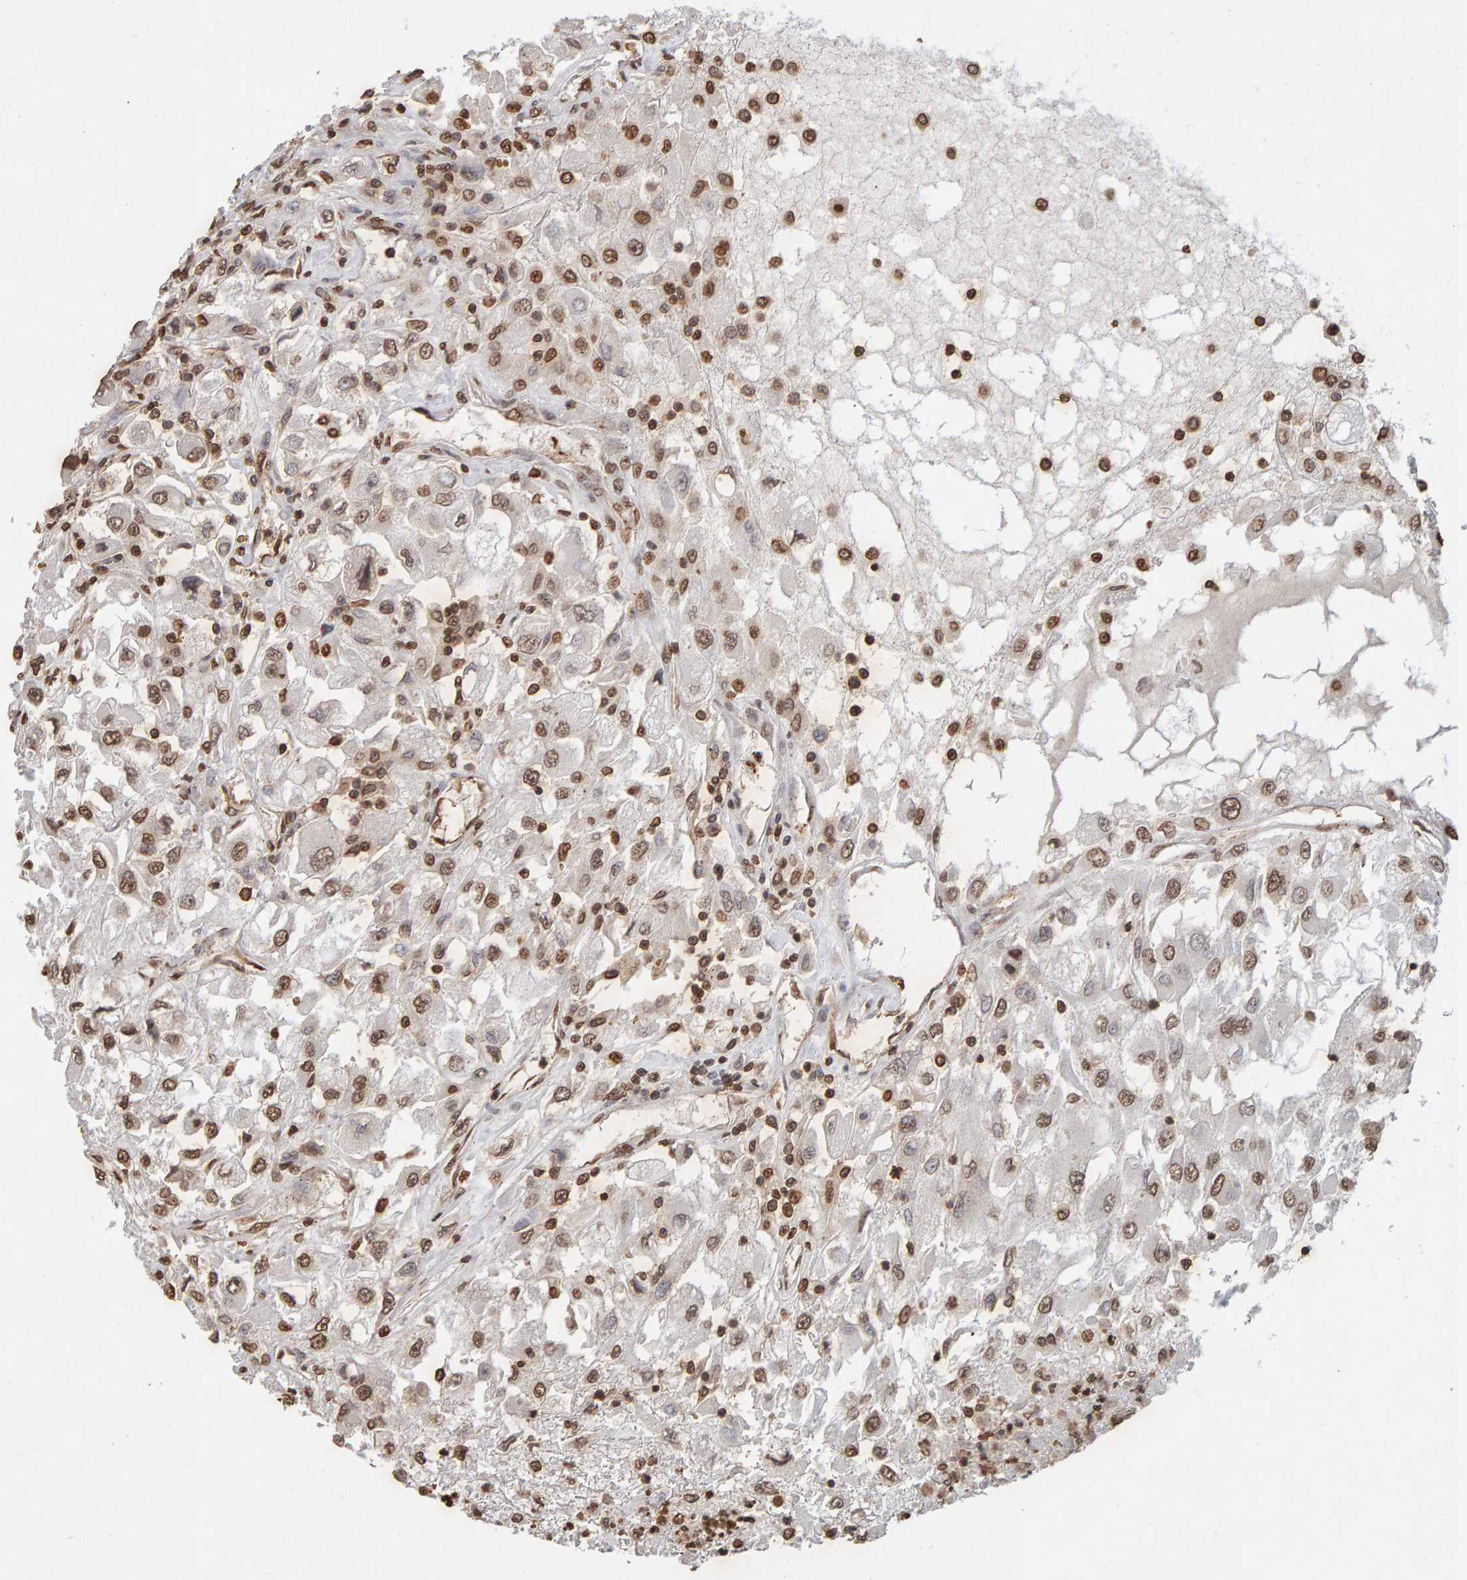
{"staining": {"intensity": "moderate", "quantity": ">75%", "location": "nuclear"}, "tissue": "renal cancer", "cell_type": "Tumor cells", "image_type": "cancer", "snomed": [{"axis": "morphology", "description": "Adenocarcinoma, NOS"}, {"axis": "topography", "description": "Kidney"}], "caption": "Moderate nuclear positivity is appreciated in approximately >75% of tumor cells in renal adenocarcinoma. (Stains: DAB in brown, nuclei in blue, Microscopy: brightfield microscopy at high magnification).", "gene": "DNAJB5", "patient": {"sex": "female", "age": 52}}